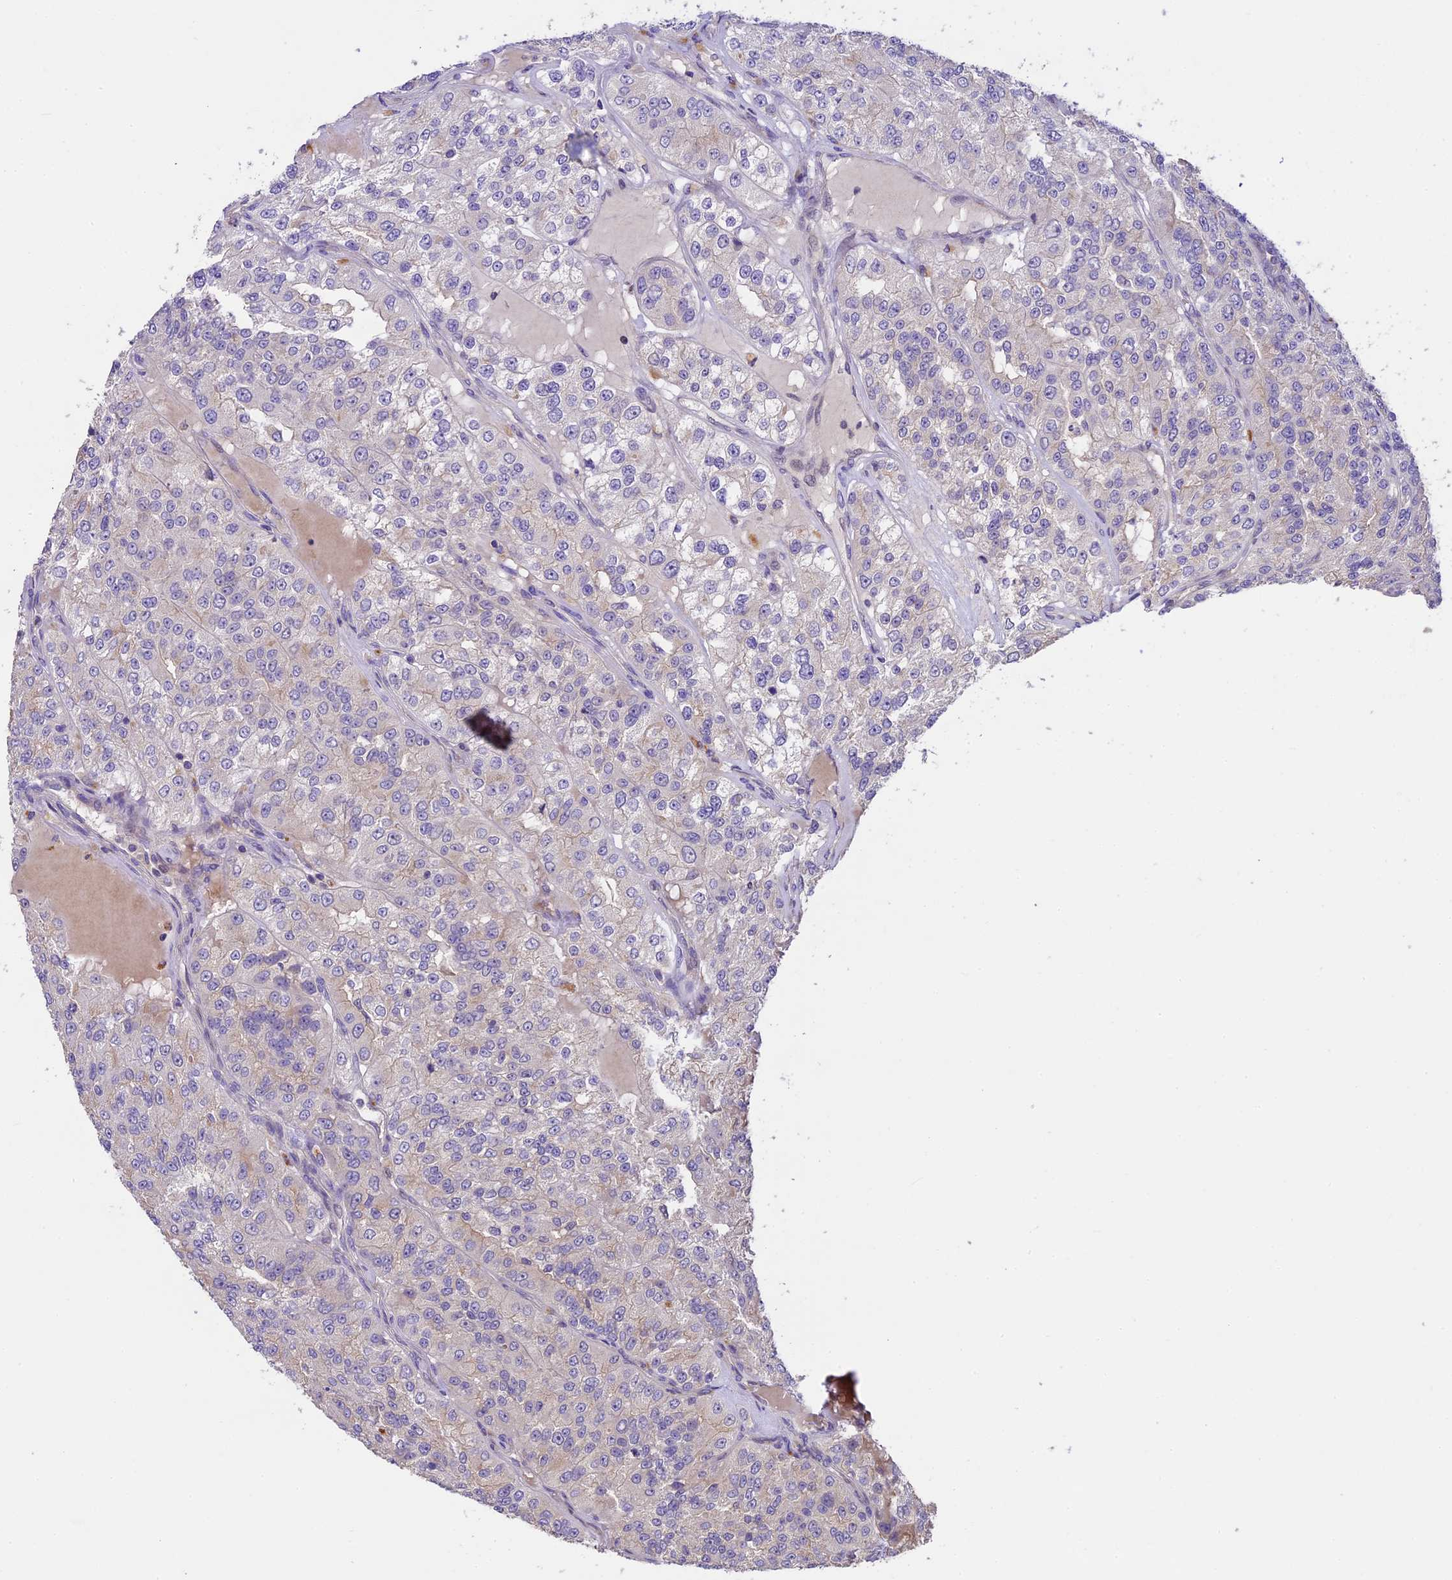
{"staining": {"intensity": "negative", "quantity": "none", "location": "none"}, "tissue": "renal cancer", "cell_type": "Tumor cells", "image_type": "cancer", "snomed": [{"axis": "morphology", "description": "Adenocarcinoma, NOS"}, {"axis": "topography", "description": "Kidney"}], "caption": "This photomicrograph is of renal cancer (adenocarcinoma) stained with IHC to label a protein in brown with the nuclei are counter-stained blue. There is no expression in tumor cells.", "gene": "DGKH", "patient": {"sex": "female", "age": 63}}